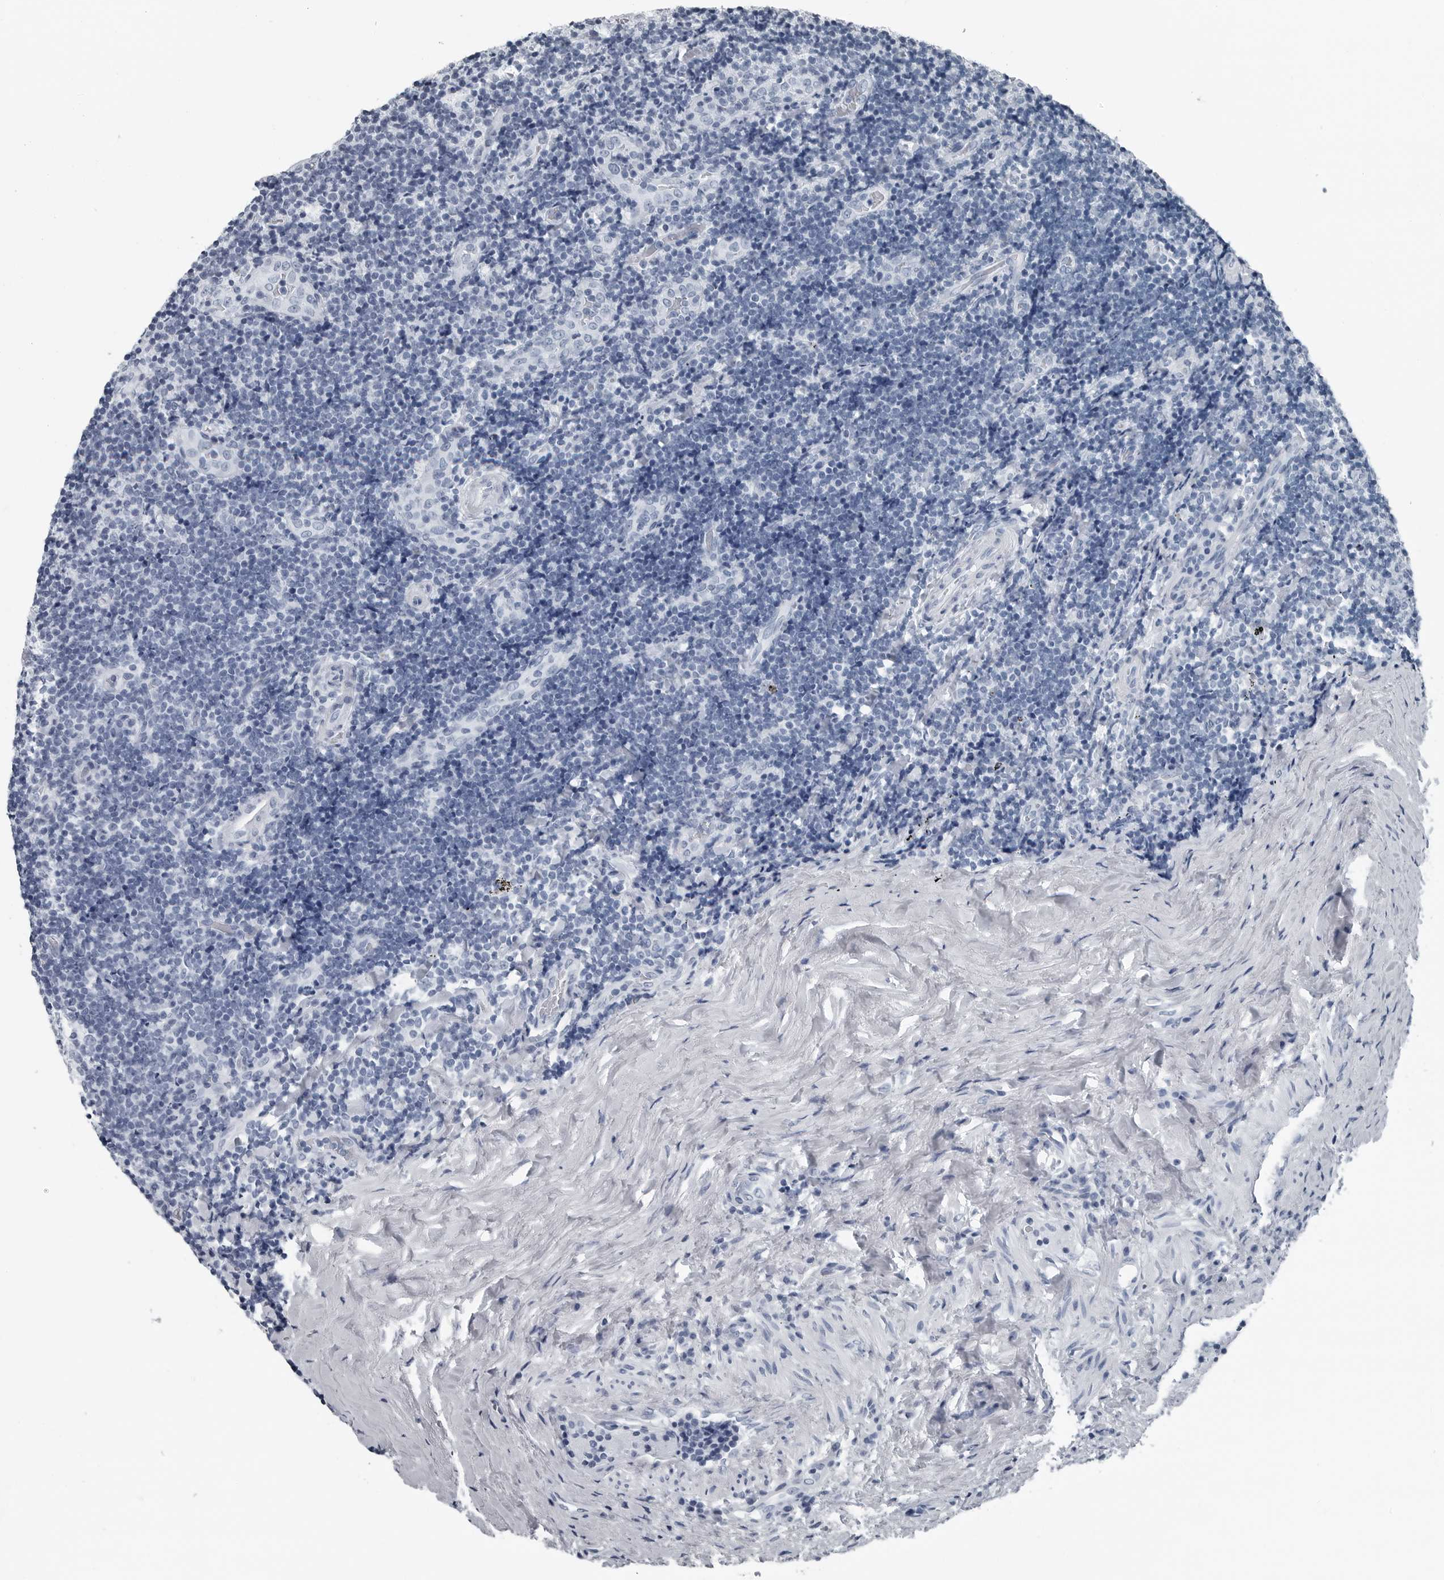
{"staining": {"intensity": "negative", "quantity": "none", "location": "none"}, "tissue": "lymphoma", "cell_type": "Tumor cells", "image_type": "cancer", "snomed": [{"axis": "morphology", "description": "Malignant lymphoma, non-Hodgkin's type, High grade"}, {"axis": "topography", "description": "Tonsil"}], "caption": "This is a photomicrograph of immunohistochemistry (IHC) staining of lymphoma, which shows no staining in tumor cells.", "gene": "SPINK1", "patient": {"sex": "female", "age": 36}}